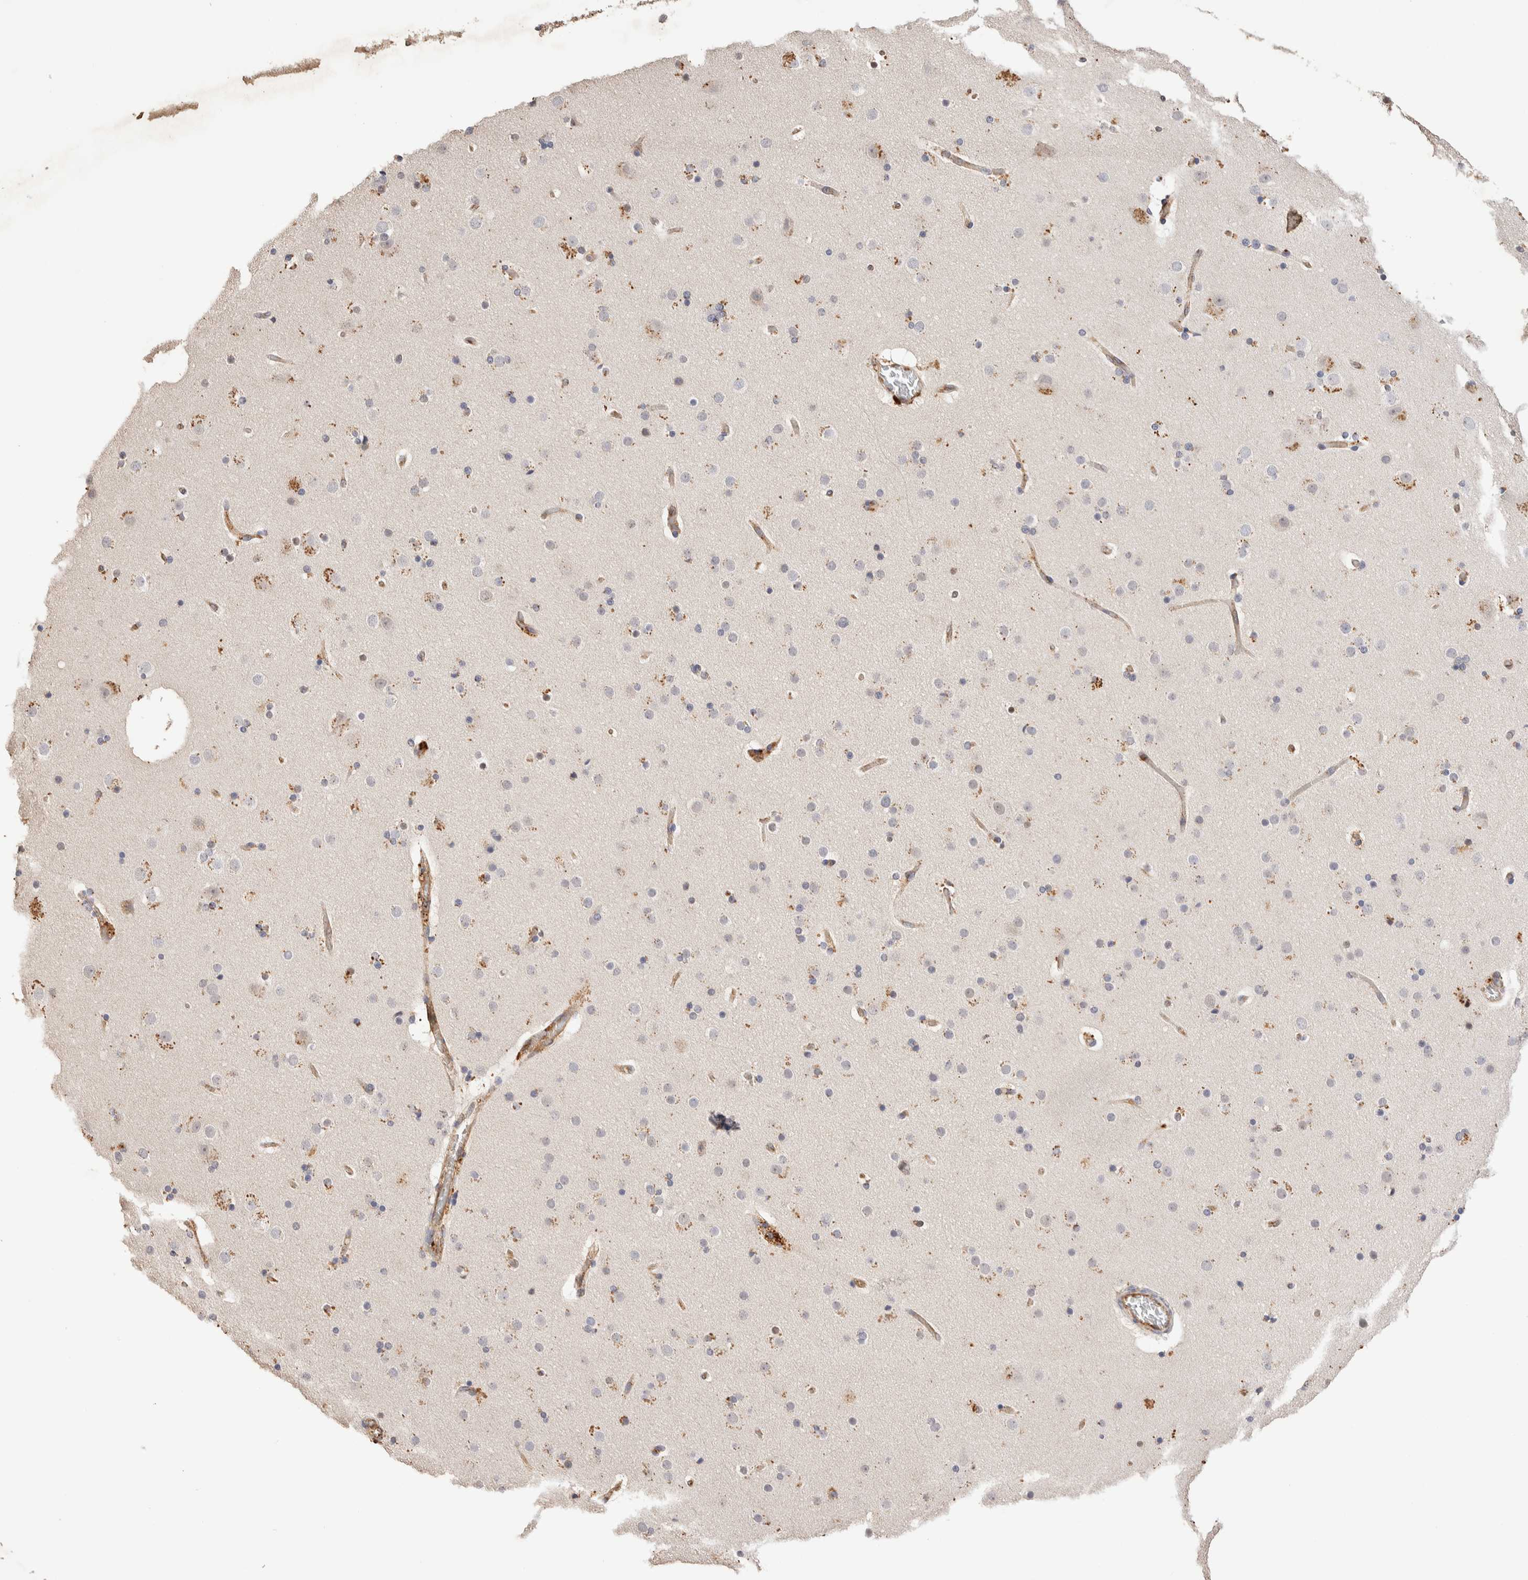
{"staining": {"intensity": "moderate", "quantity": ">75%", "location": "cytoplasmic/membranous"}, "tissue": "cerebral cortex", "cell_type": "Endothelial cells", "image_type": "normal", "snomed": [{"axis": "morphology", "description": "Normal tissue, NOS"}, {"axis": "topography", "description": "Cerebral cortex"}], "caption": "IHC photomicrograph of benign cerebral cortex: human cerebral cortex stained using IHC shows medium levels of moderate protein expression localized specifically in the cytoplasmic/membranous of endothelial cells, appearing as a cytoplasmic/membranous brown color.", "gene": "NSMAF", "patient": {"sex": "male", "age": 57}}